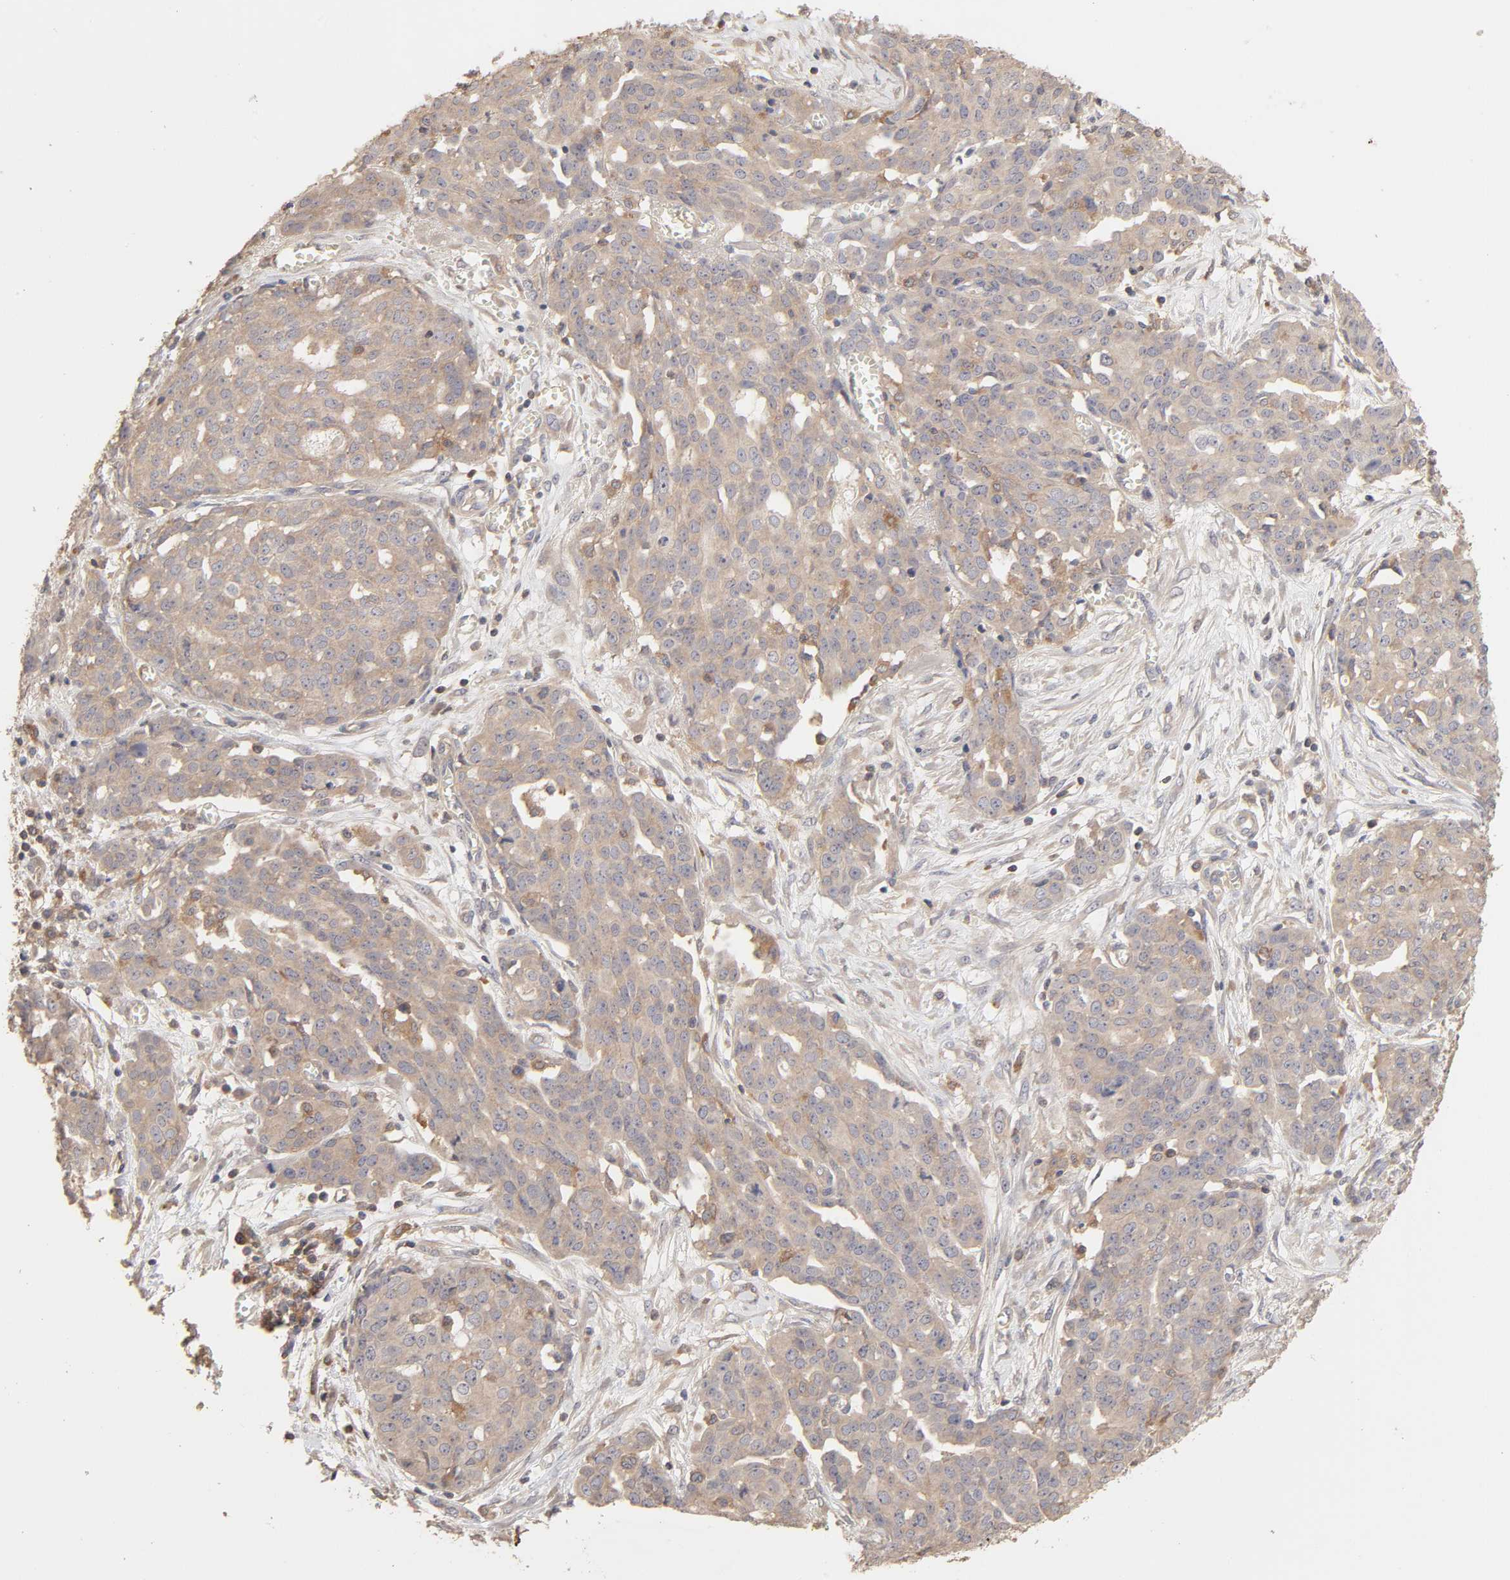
{"staining": {"intensity": "weak", "quantity": "25%-75%", "location": "cytoplasmic/membranous"}, "tissue": "ovarian cancer", "cell_type": "Tumor cells", "image_type": "cancer", "snomed": [{"axis": "morphology", "description": "Cystadenocarcinoma, serous, NOS"}, {"axis": "topography", "description": "Soft tissue"}, {"axis": "topography", "description": "Ovary"}], "caption": "Protein analysis of ovarian cancer tissue reveals weak cytoplasmic/membranous positivity in about 25%-75% of tumor cells. The staining is performed using DAB (3,3'-diaminobenzidine) brown chromogen to label protein expression. The nuclei are counter-stained blue using hematoxylin.", "gene": "AP1G2", "patient": {"sex": "female", "age": 57}}